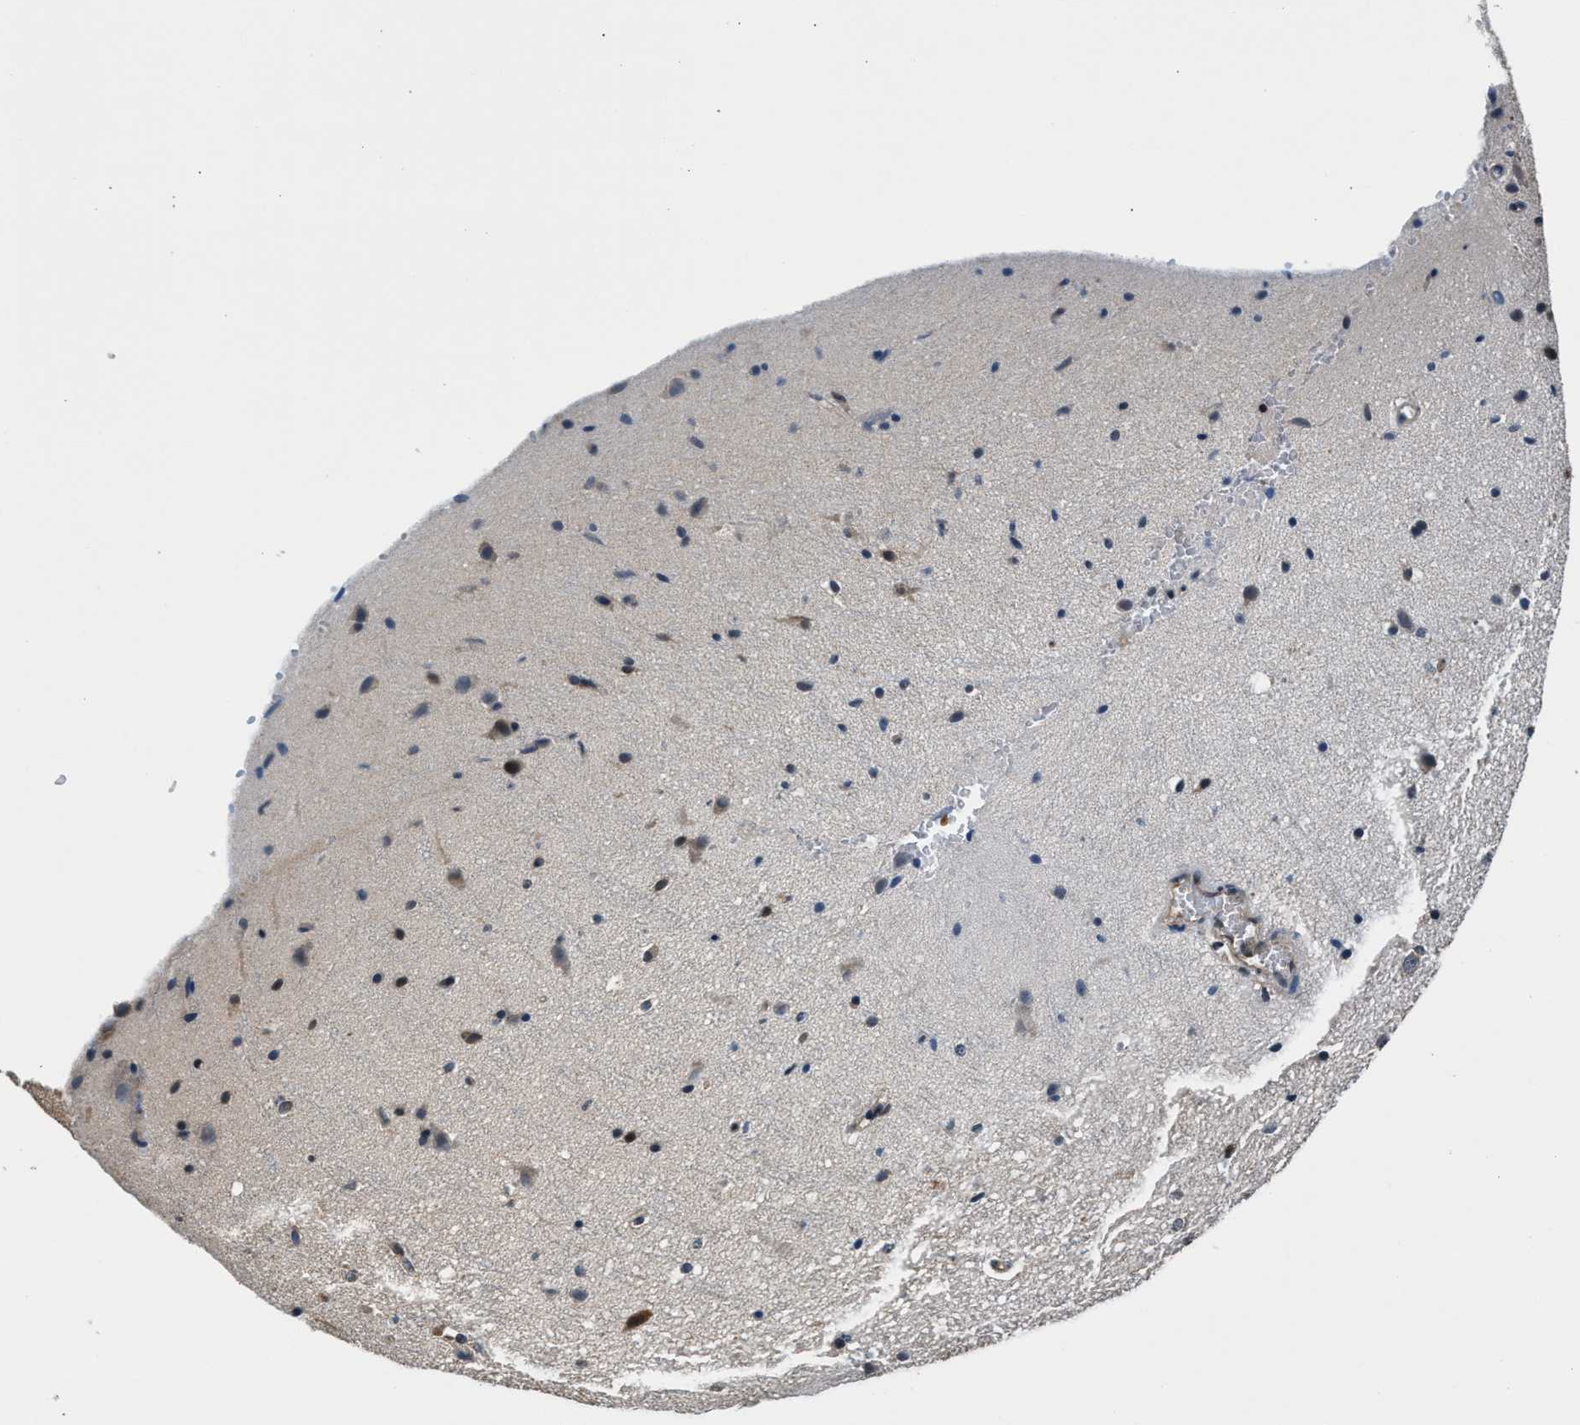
{"staining": {"intensity": "weak", "quantity": "<25%", "location": "cytoplasmic/membranous"}, "tissue": "cerebral cortex", "cell_type": "Endothelial cells", "image_type": "normal", "snomed": [{"axis": "morphology", "description": "Normal tissue, NOS"}, {"axis": "morphology", "description": "Developmental malformation"}, {"axis": "topography", "description": "Cerebral cortex"}], "caption": "Immunohistochemistry of benign cerebral cortex exhibits no positivity in endothelial cells.", "gene": "RBM33", "patient": {"sex": "female", "age": 30}}